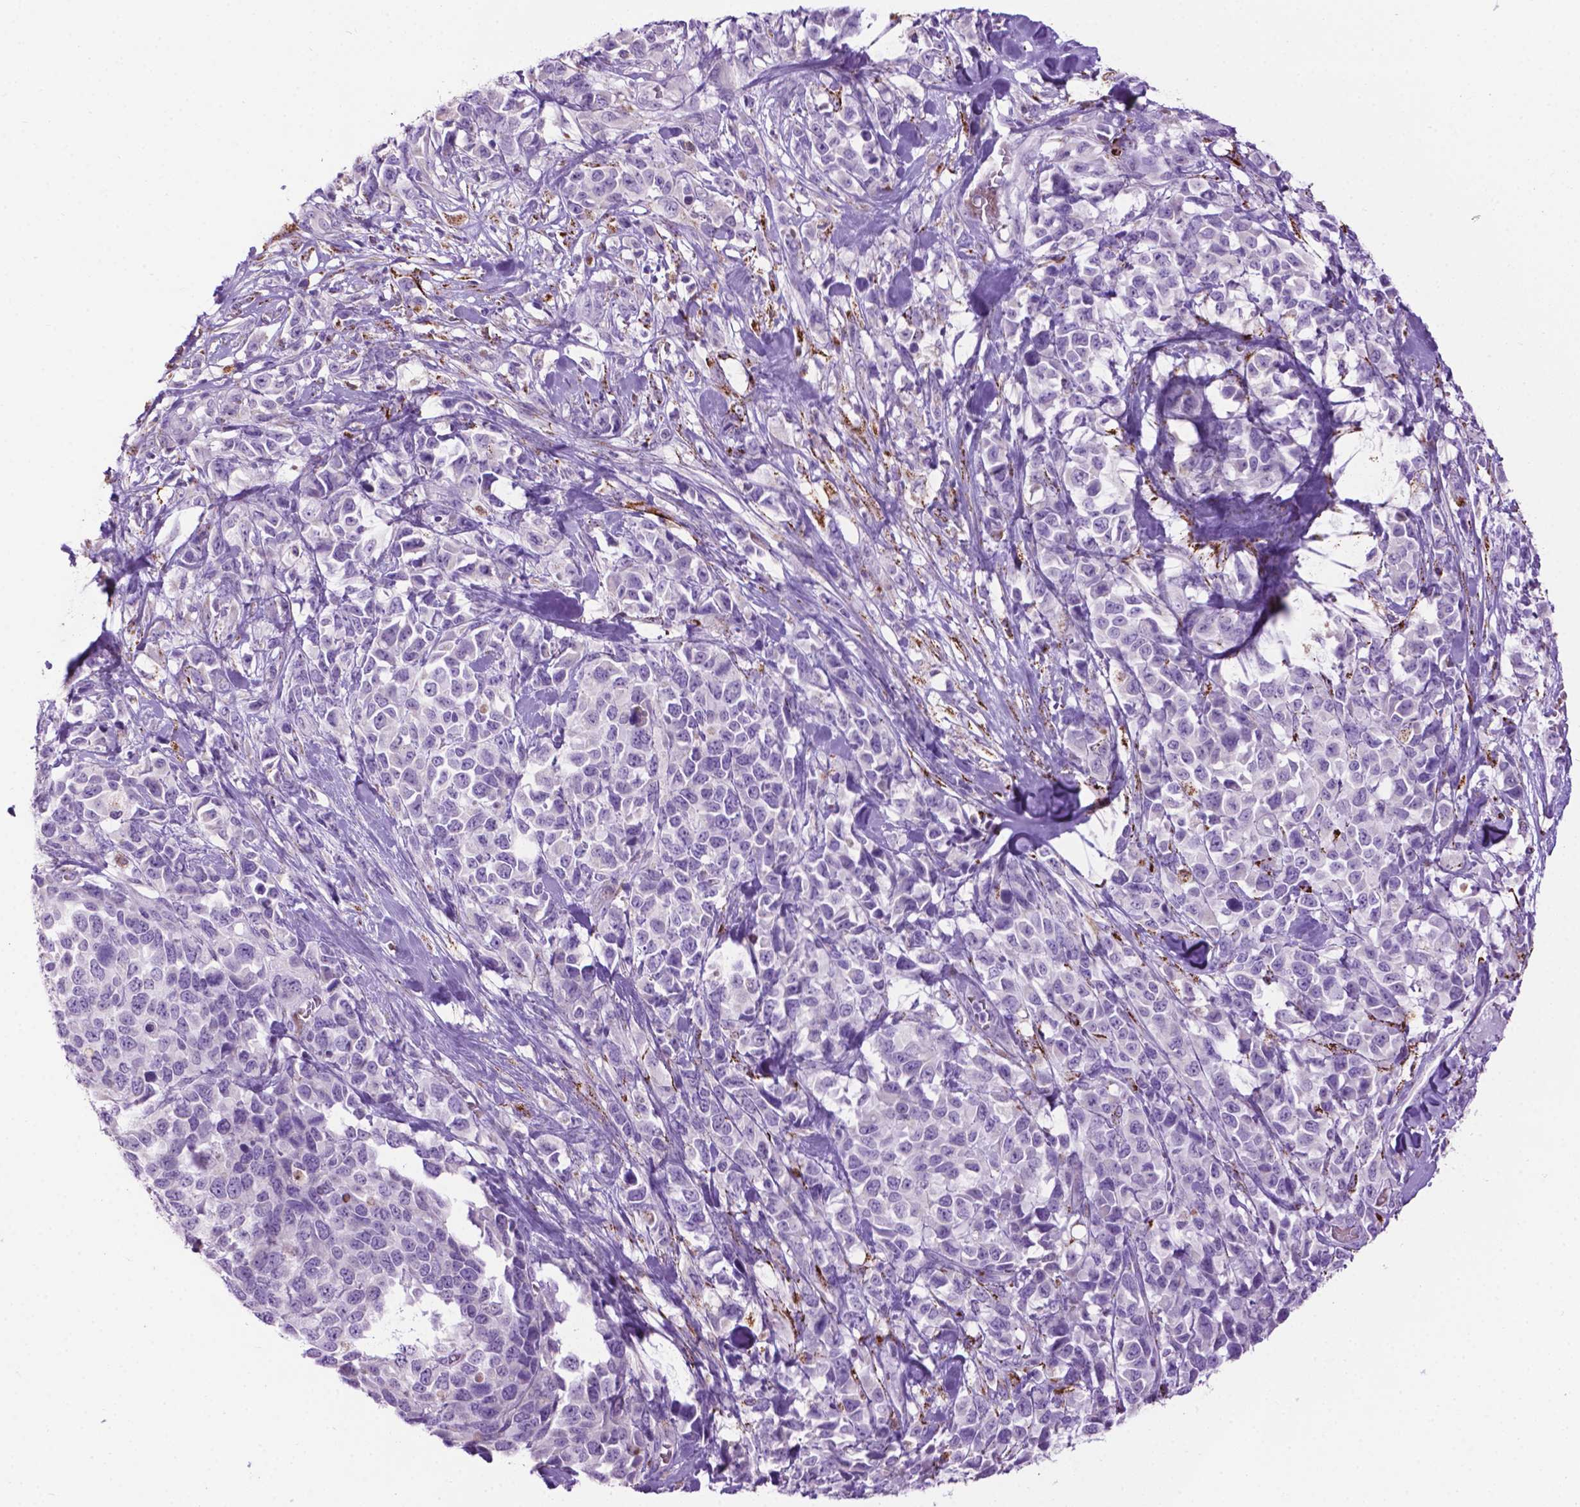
{"staining": {"intensity": "negative", "quantity": "none", "location": "none"}, "tissue": "melanoma", "cell_type": "Tumor cells", "image_type": "cancer", "snomed": [{"axis": "morphology", "description": "Malignant melanoma, Metastatic site"}, {"axis": "topography", "description": "Skin"}], "caption": "Melanoma was stained to show a protein in brown. There is no significant staining in tumor cells.", "gene": "TMEM132E", "patient": {"sex": "male", "age": 84}}